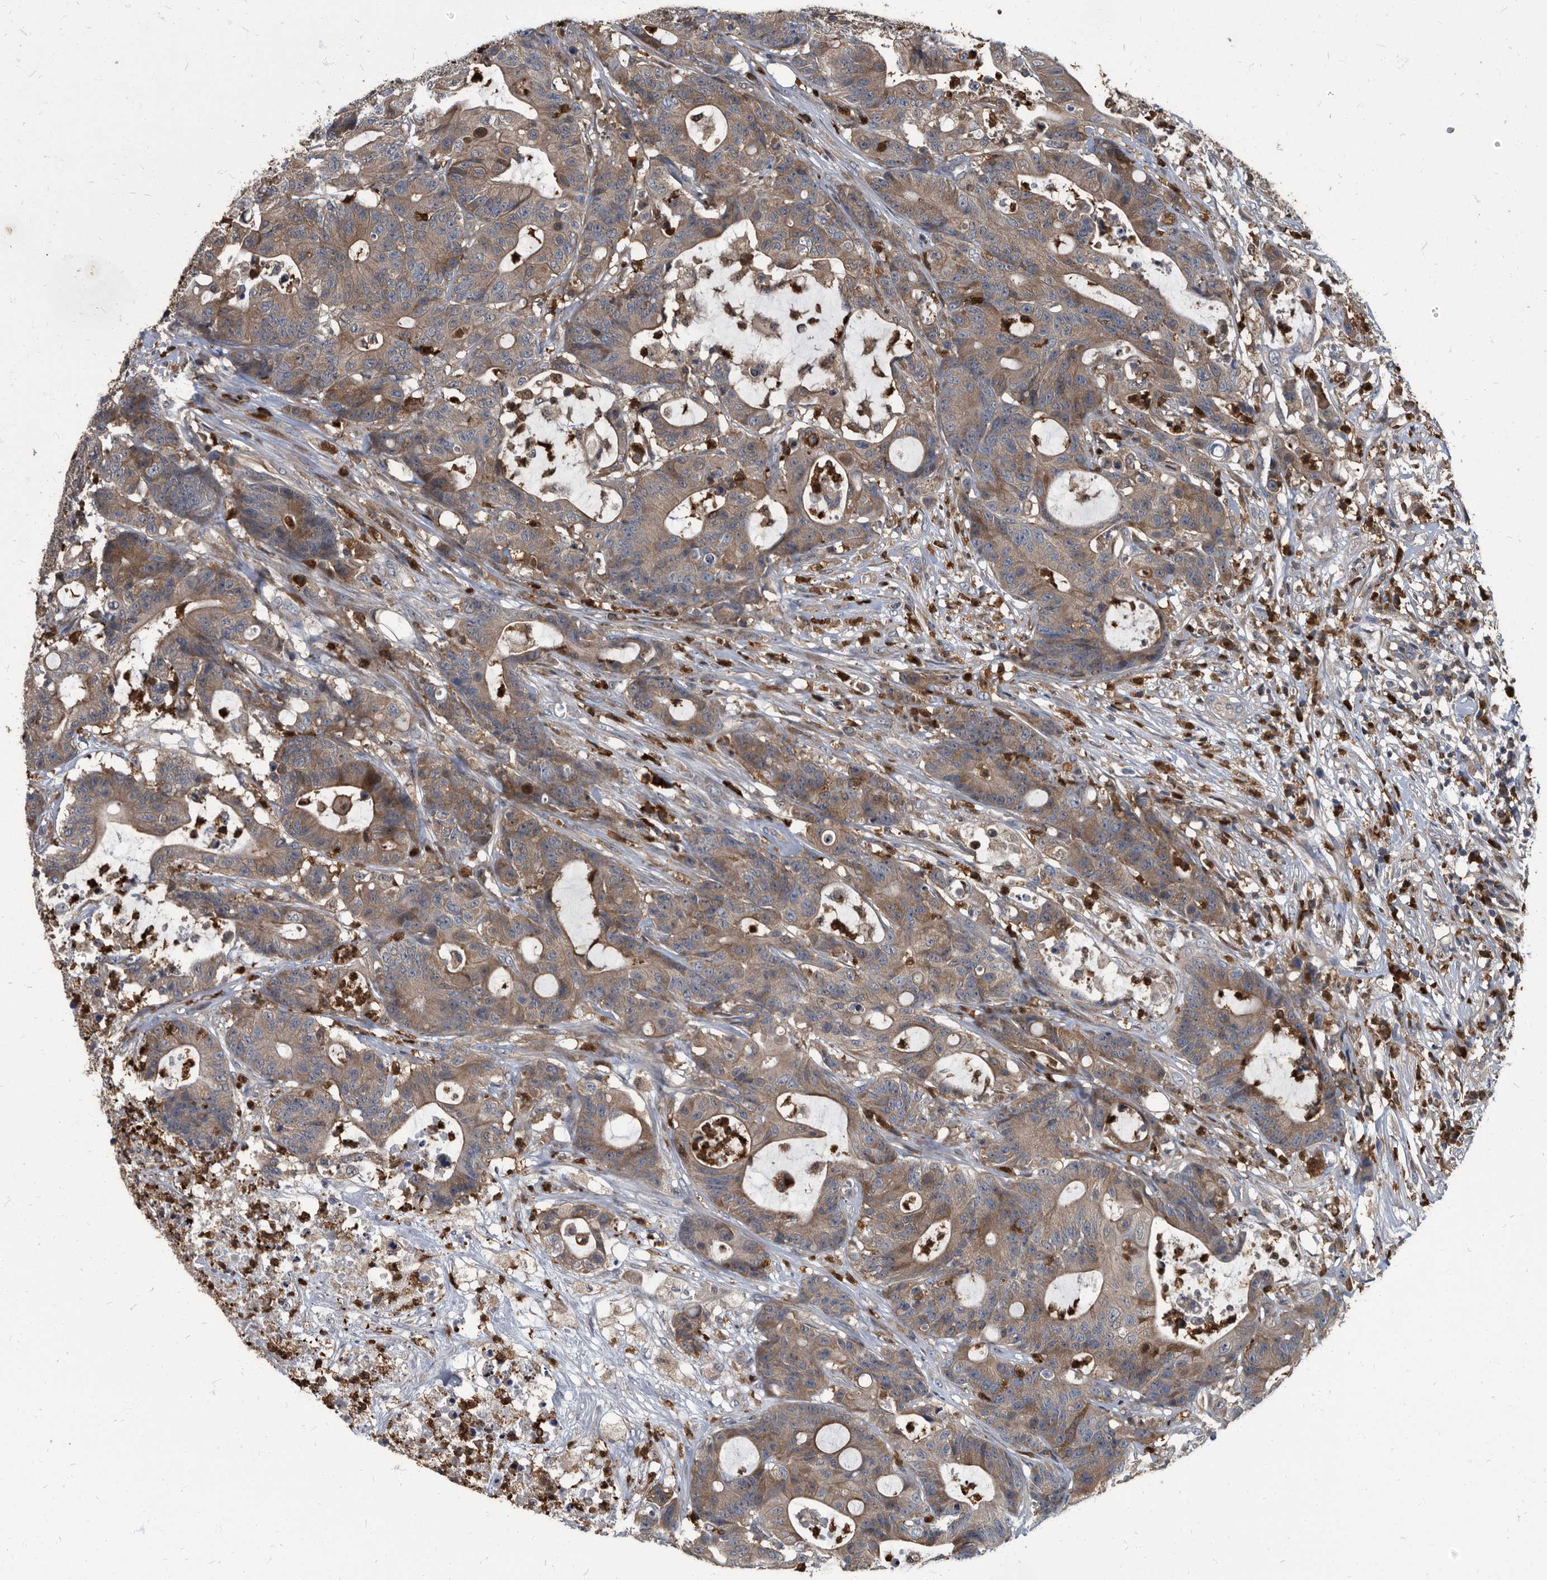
{"staining": {"intensity": "moderate", "quantity": ">75%", "location": "cytoplasmic/membranous"}, "tissue": "colorectal cancer", "cell_type": "Tumor cells", "image_type": "cancer", "snomed": [{"axis": "morphology", "description": "Adenocarcinoma, NOS"}, {"axis": "topography", "description": "Colon"}], "caption": "Immunohistochemistry micrograph of human colorectal adenocarcinoma stained for a protein (brown), which displays medium levels of moderate cytoplasmic/membranous positivity in approximately >75% of tumor cells.", "gene": "CDV3", "patient": {"sex": "female", "age": 84}}